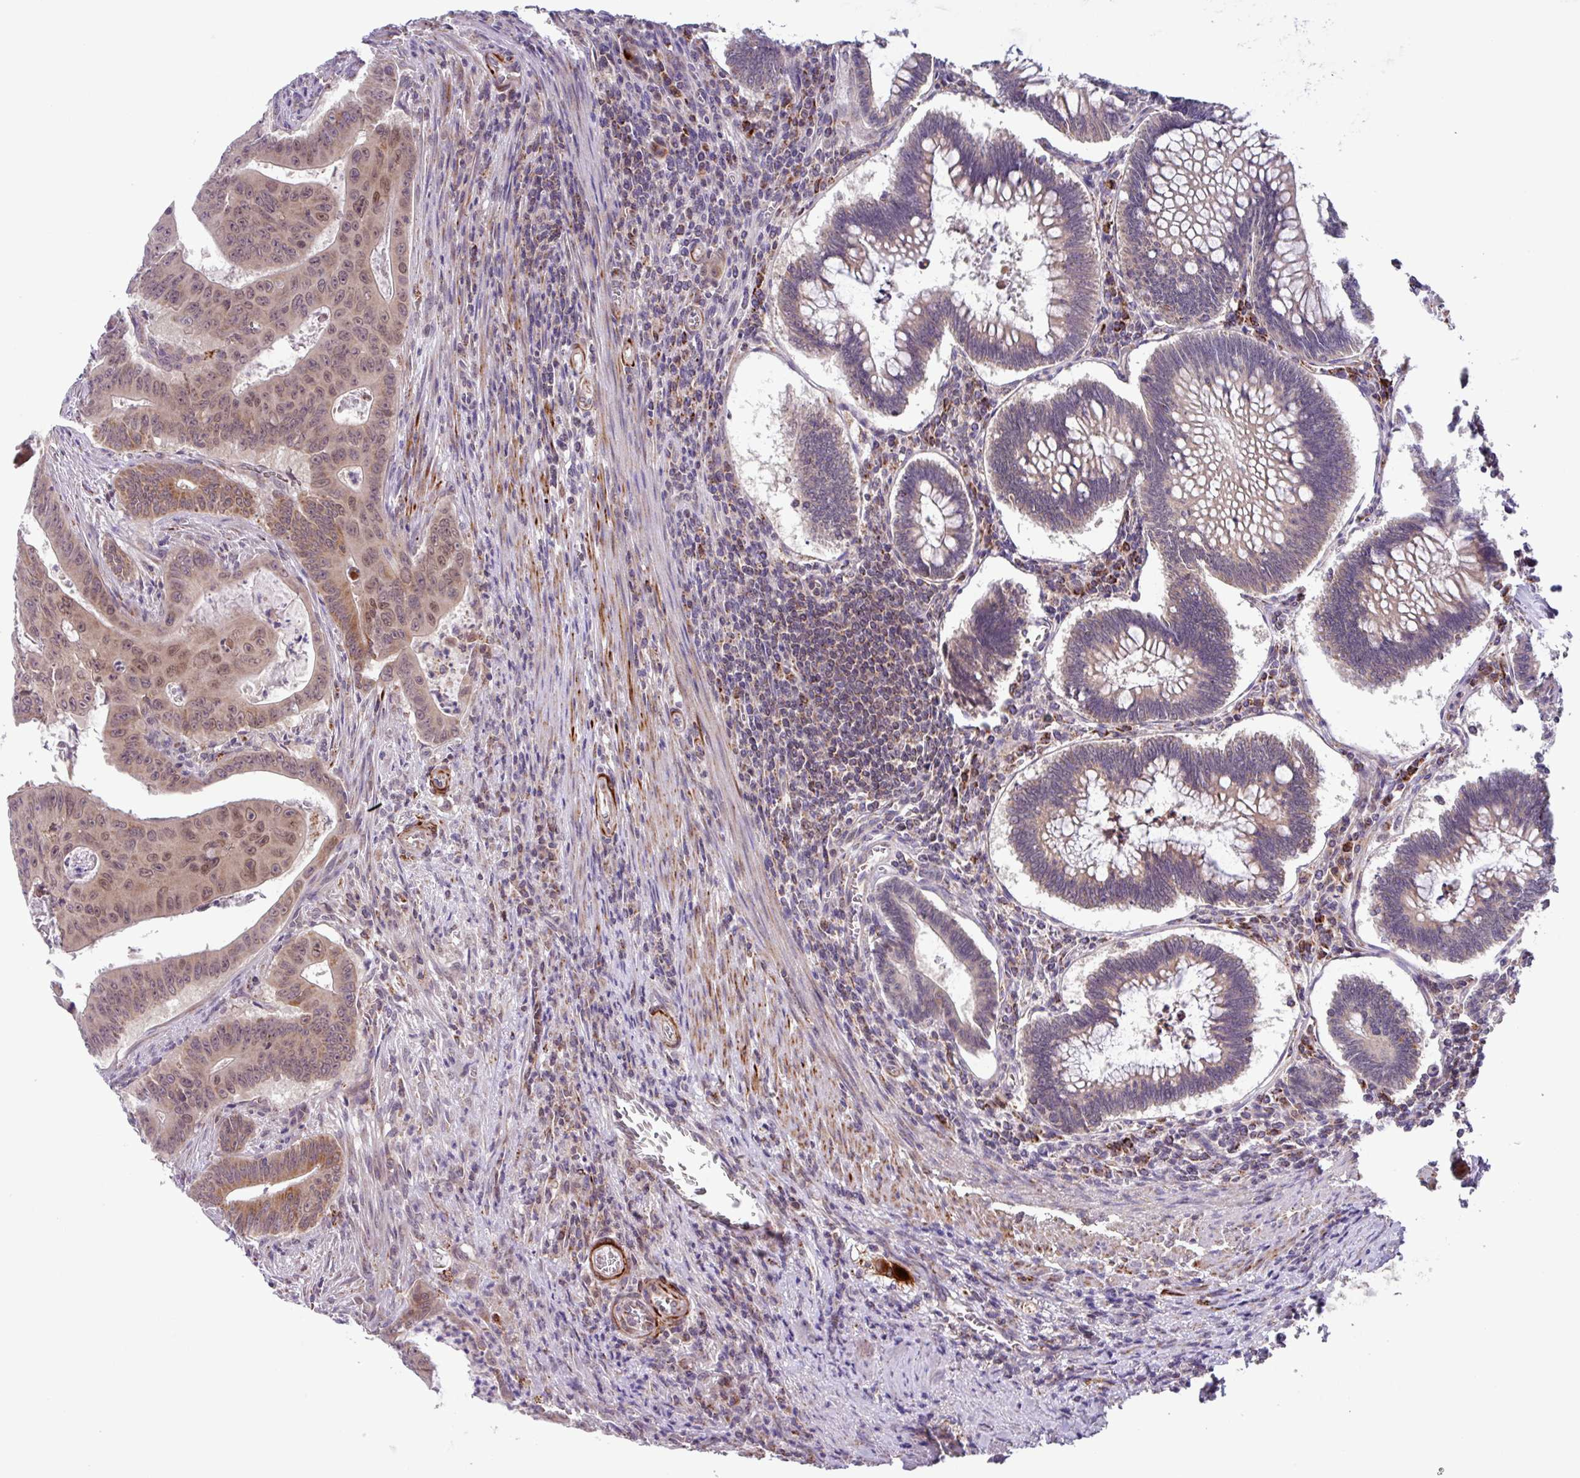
{"staining": {"intensity": "moderate", "quantity": ">75%", "location": "cytoplasmic/membranous,nuclear"}, "tissue": "colorectal cancer", "cell_type": "Tumor cells", "image_type": "cancer", "snomed": [{"axis": "morphology", "description": "Adenocarcinoma, NOS"}, {"axis": "topography", "description": "Rectum"}], "caption": "Protein staining of colorectal cancer tissue displays moderate cytoplasmic/membranous and nuclear staining in approximately >75% of tumor cells.", "gene": "AKIRIN1", "patient": {"sex": "female", "age": 75}}